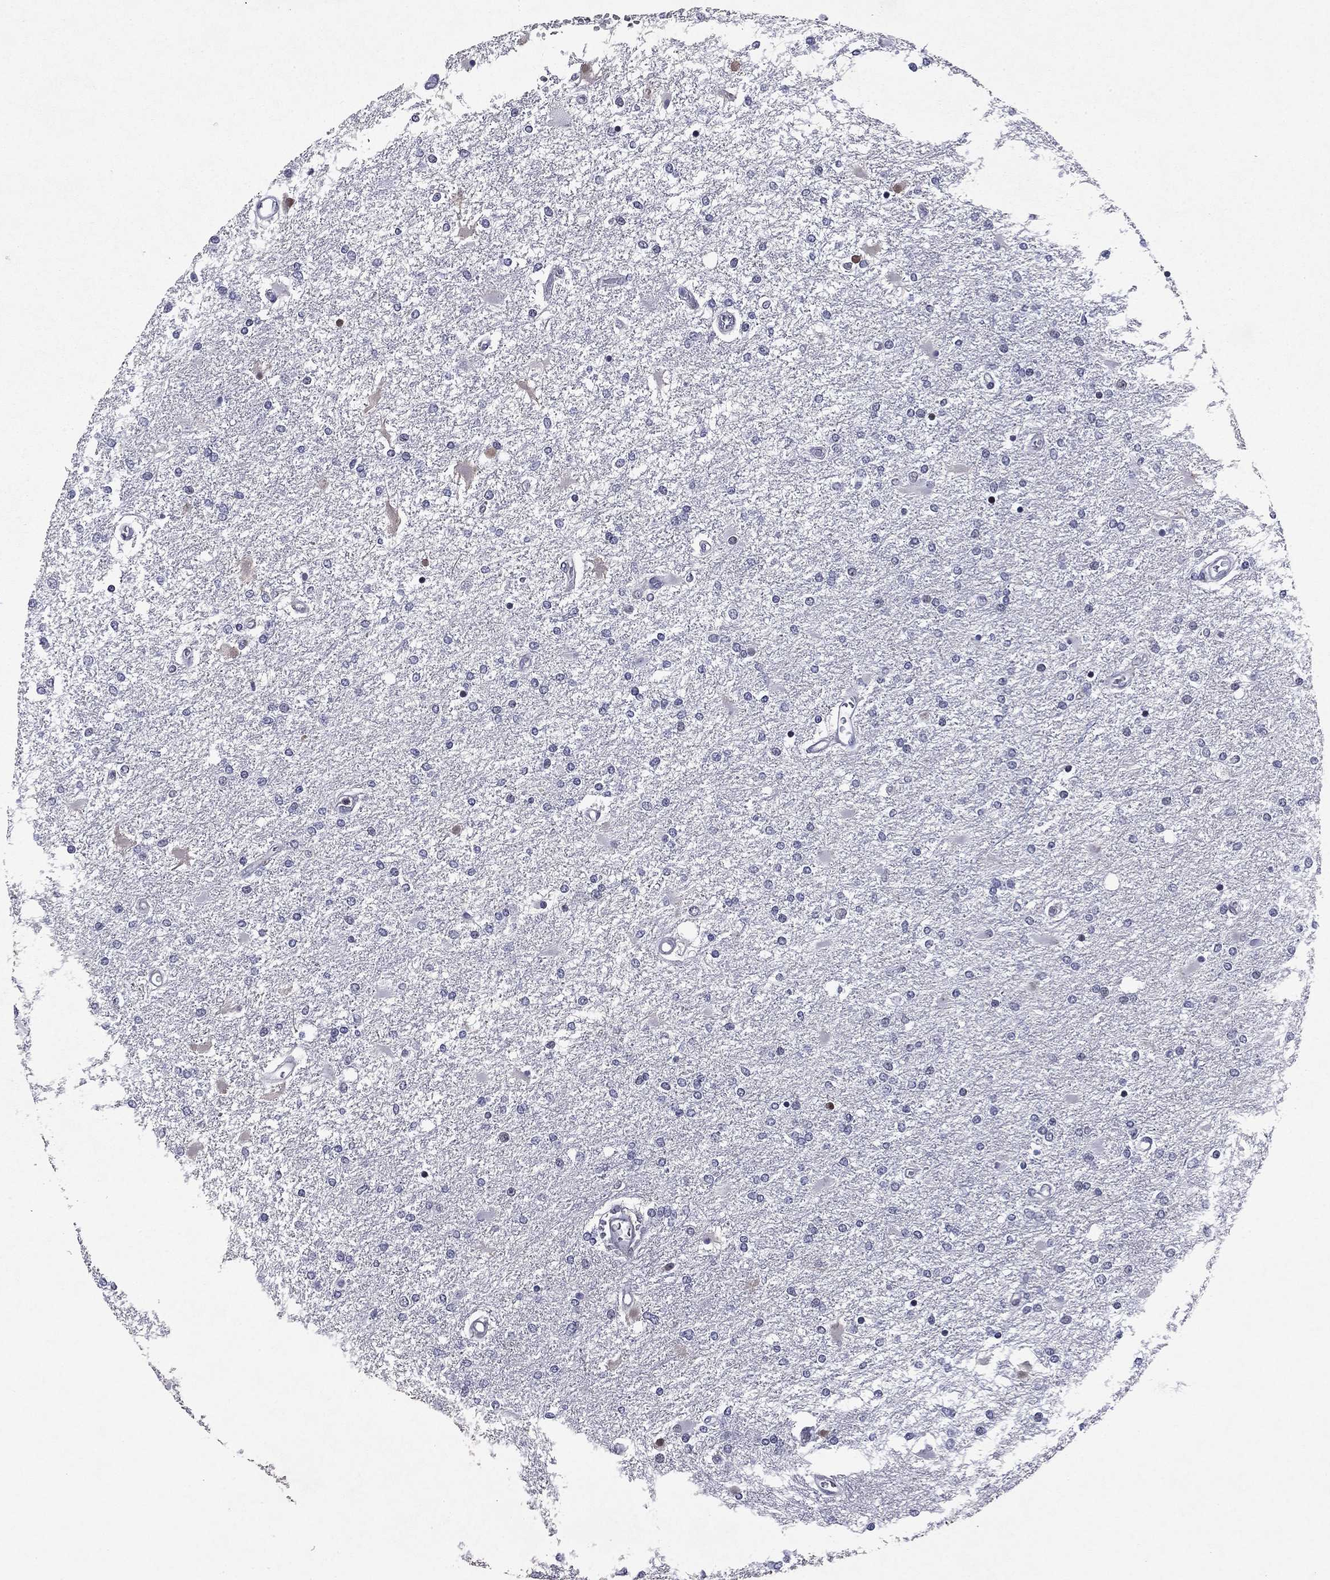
{"staining": {"intensity": "negative", "quantity": "none", "location": "none"}, "tissue": "glioma", "cell_type": "Tumor cells", "image_type": "cancer", "snomed": [{"axis": "morphology", "description": "Glioma, malignant, High grade"}, {"axis": "topography", "description": "Cerebral cortex"}], "caption": "Tumor cells are negative for protein expression in human malignant glioma (high-grade).", "gene": "ECM1", "patient": {"sex": "male", "age": 79}}